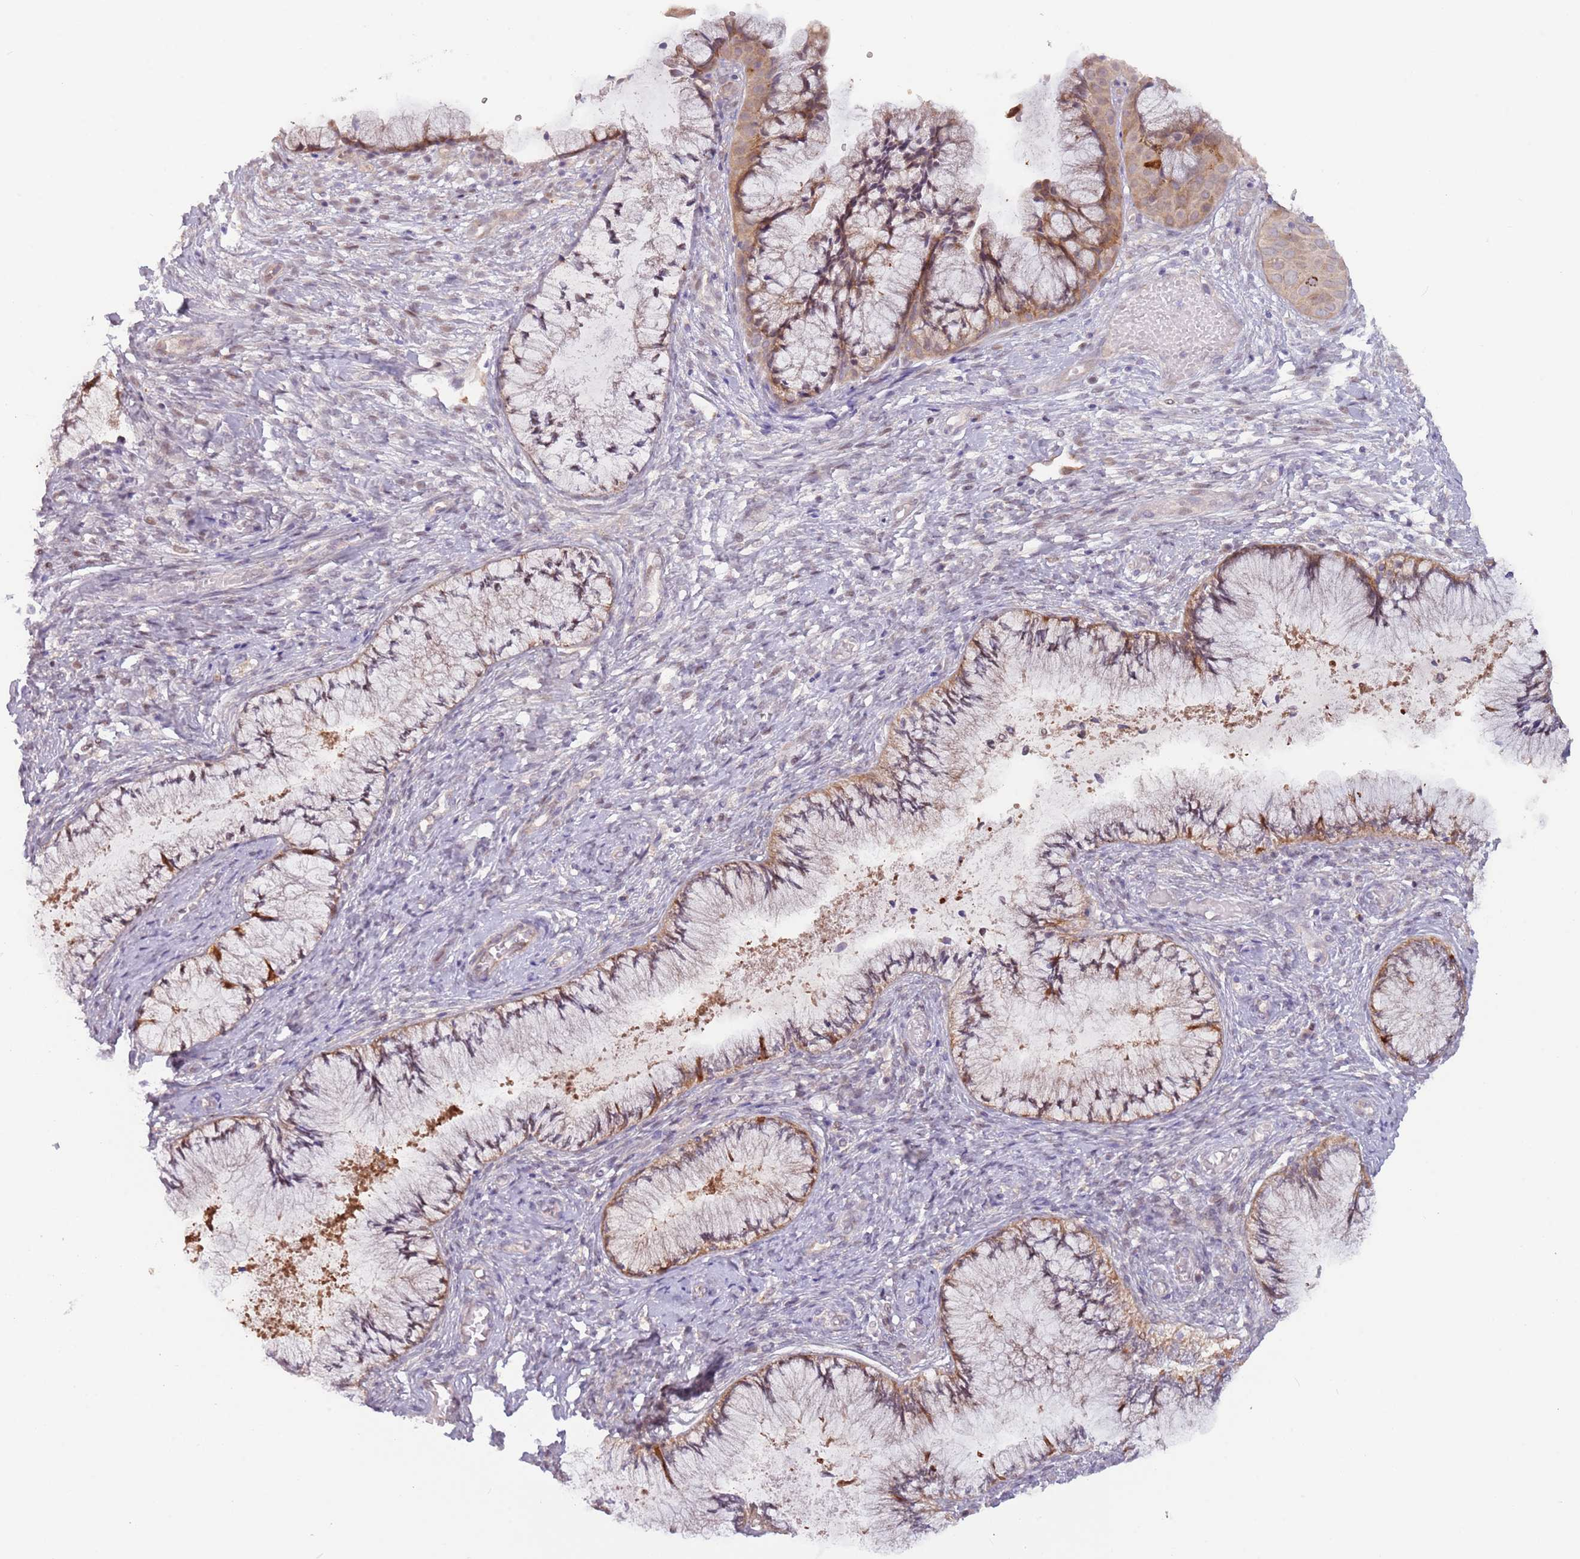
{"staining": {"intensity": "moderate", "quantity": ">75%", "location": "cytoplasmic/membranous"}, "tissue": "cervix", "cell_type": "Glandular cells", "image_type": "normal", "snomed": [{"axis": "morphology", "description": "Normal tissue, NOS"}, {"axis": "topography", "description": "Cervix"}], "caption": "Protein expression analysis of benign human cervix reveals moderate cytoplasmic/membranous staining in about >75% of glandular cells.", "gene": "LDHD", "patient": {"sex": "female", "age": 42}}